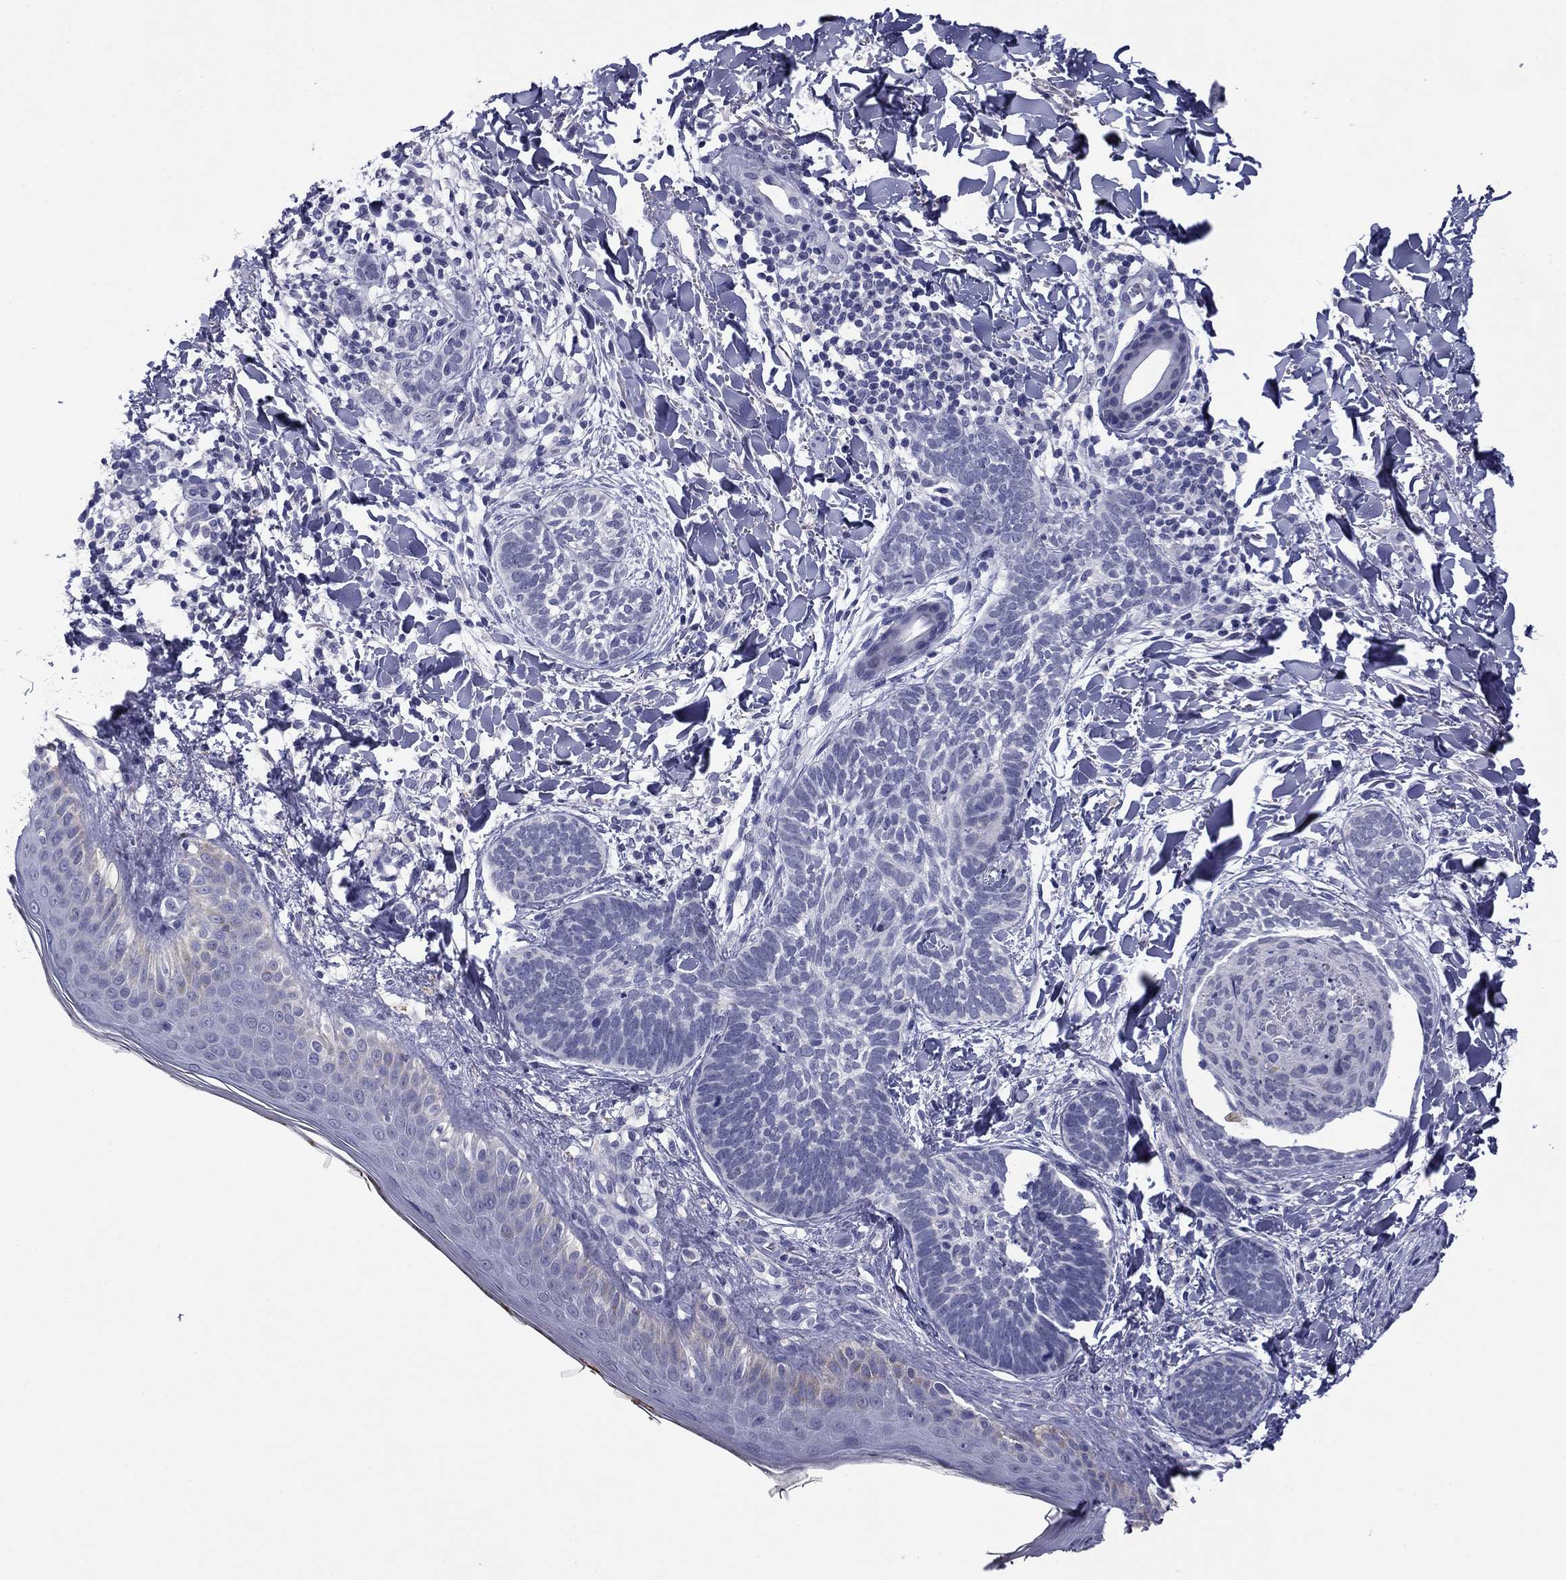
{"staining": {"intensity": "negative", "quantity": "none", "location": "none"}, "tissue": "skin cancer", "cell_type": "Tumor cells", "image_type": "cancer", "snomed": [{"axis": "morphology", "description": "Normal tissue, NOS"}, {"axis": "morphology", "description": "Basal cell carcinoma"}, {"axis": "topography", "description": "Skin"}], "caption": "Immunohistochemistry (IHC) histopathology image of basal cell carcinoma (skin) stained for a protein (brown), which reveals no expression in tumor cells. (Immunohistochemistry (IHC), brightfield microscopy, high magnification).", "gene": "TCFL5", "patient": {"sex": "male", "age": 46}}